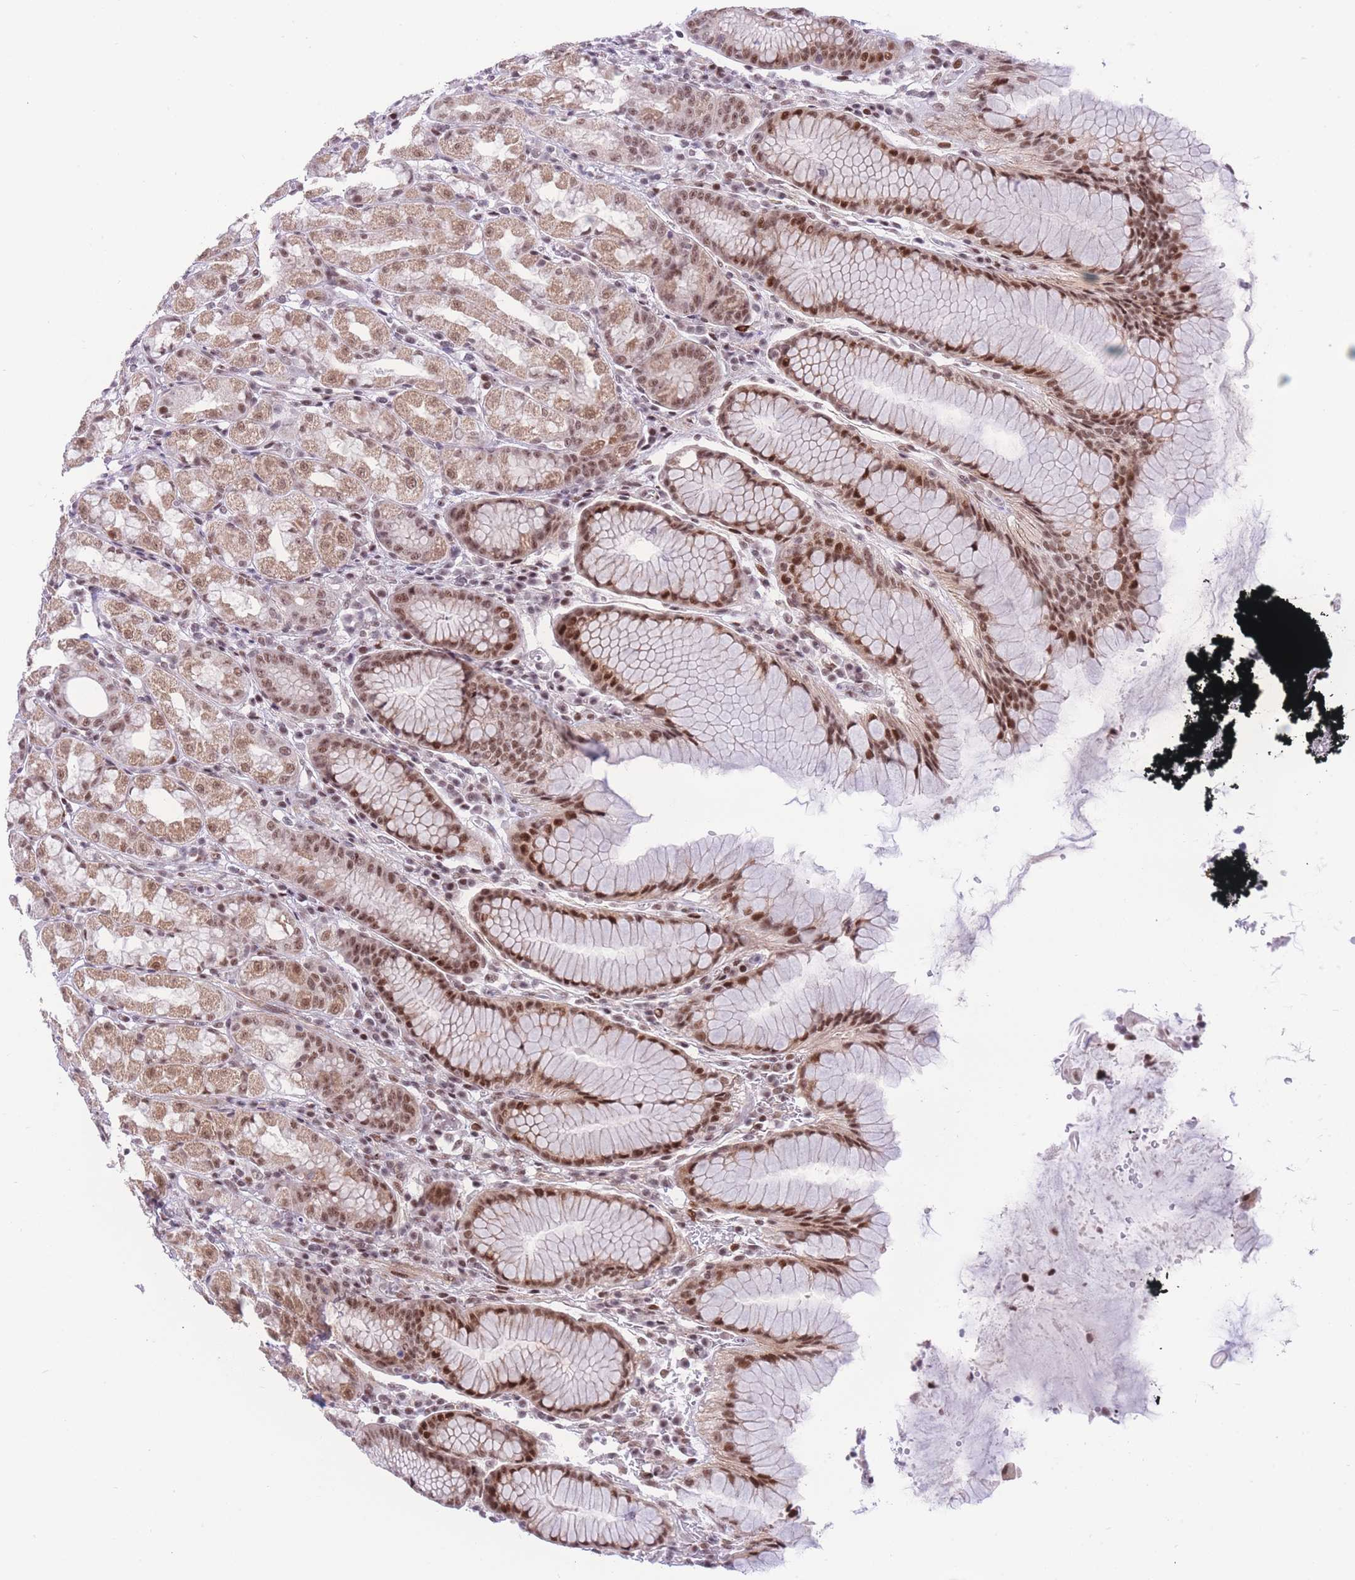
{"staining": {"intensity": "strong", "quantity": ">75%", "location": "cytoplasmic/membranous,nuclear"}, "tissue": "stomach", "cell_type": "Glandular cells", "image_type": "normal", "snomed": [{"axis": "morphology", "description": "Normal tissue, NOS"}, {"axis": "topography", "description": "Stomach, lower"}], "caption": "The image displays a brown stain indicating the presence of a protein in the cytoplasmic/membranous,nuclear of glandular cells in stomach.", "gene": "PCIF1", "patient": {"sex": "female", "age": 56}}